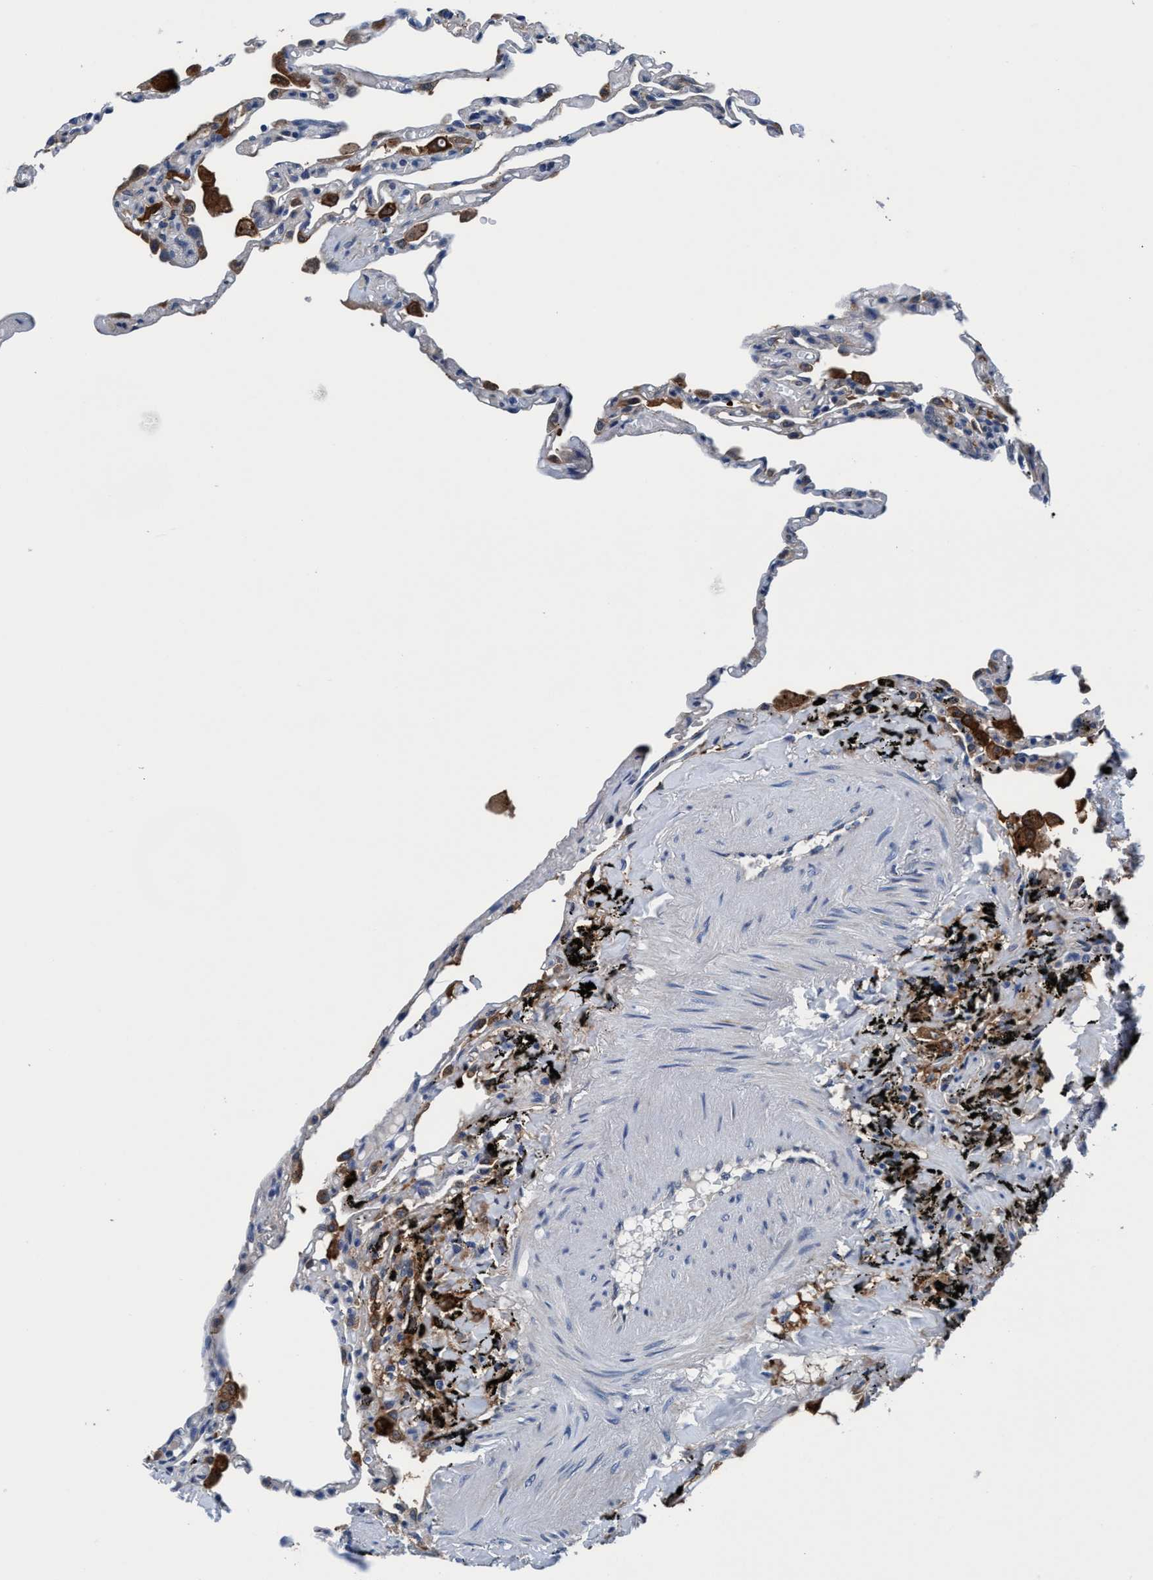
{"staining": {"intensity": "negative", "quantity": "none", "location": "none"}, "tissue": "lung", "cell_type": "Alveolar cells", "image_type": "normal", "snomed": [{"axis": "morphology", "description": "Normal tissue, NOS"}, {"axis": "topography", "description": "Lung"}], "caption": "Photomicrograph shows no significant protein expression in alveolar cells of normal lung.", "gene": "TMEM94", "patient": {"sex": "male", "age": 59}}